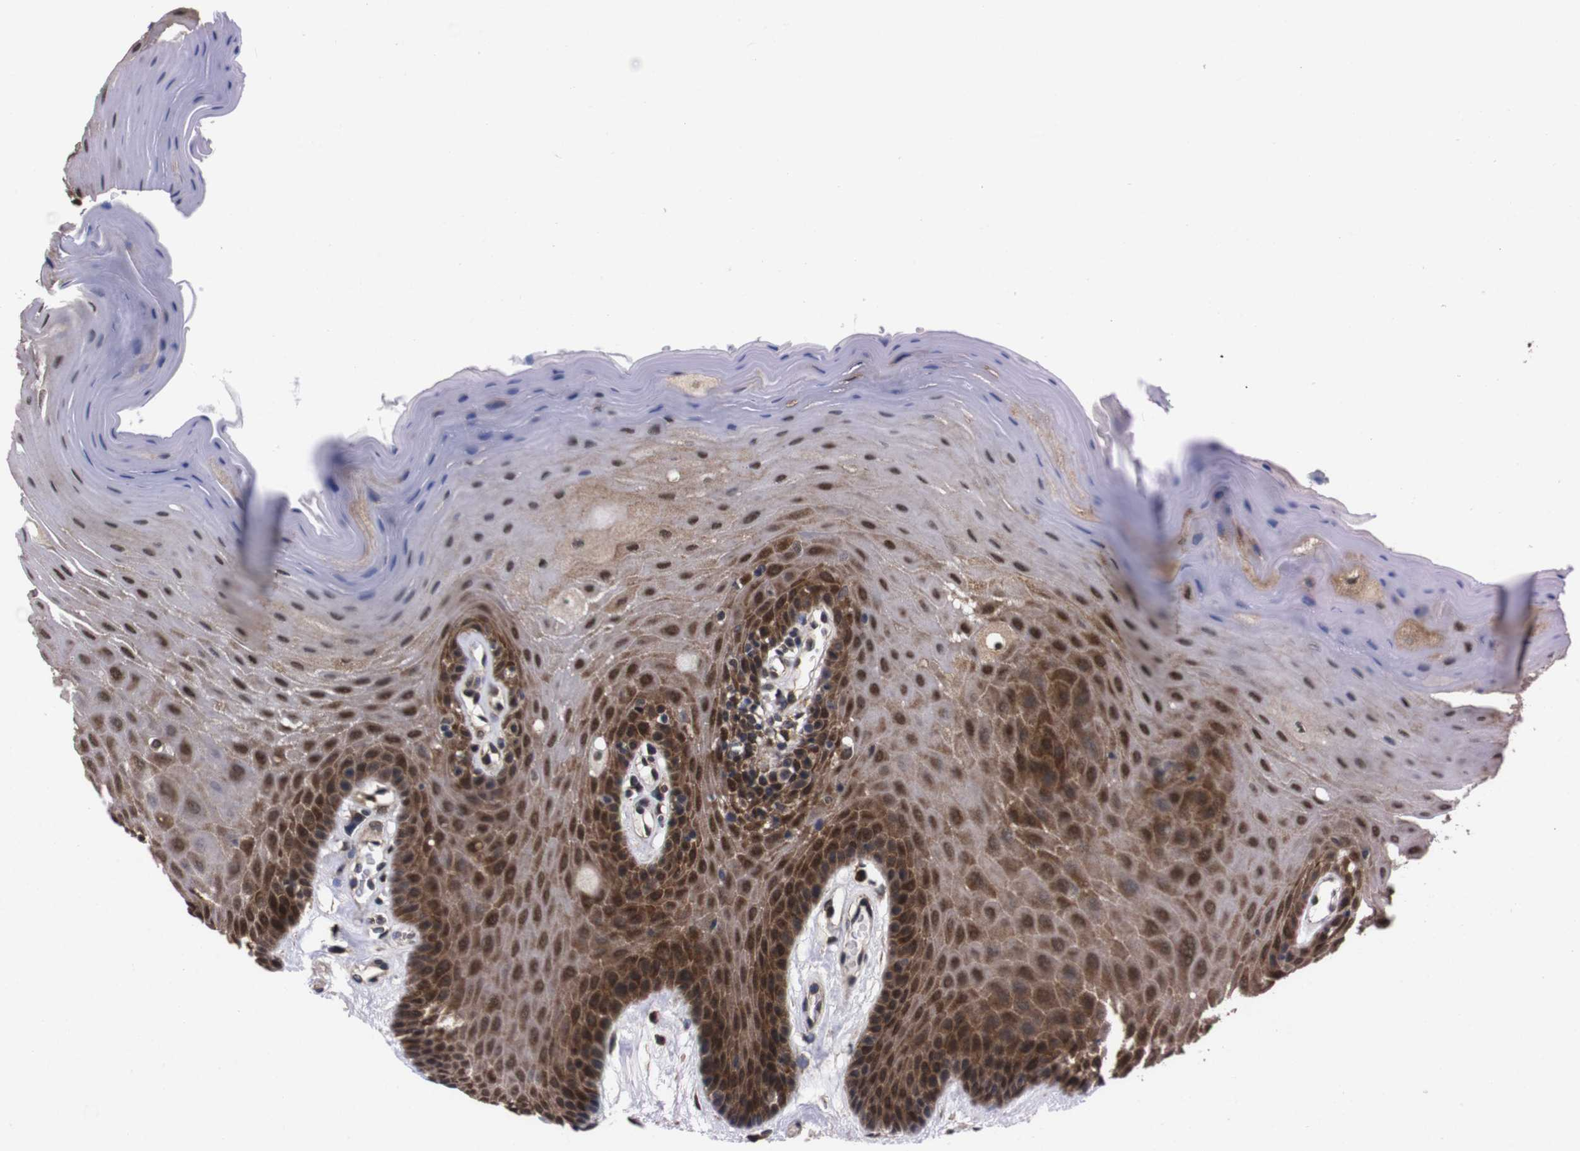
{"staining": {"intensity": "strong", "quantity": ">75%", "location": "cytoplasmic/membranous,nuclear"}, "tissue": "oral mucosa", "cell_type": "Squamous epithelial cells", "image_type": "normal", "snomed": [{"axis": "morphology", "description": "Normal tissue, NOS"}, {"axis": "morphology", "description": "Squamous cell carcinoma, NOS"}, {"axis": "topography", "description": "Skeletal muscle"}, {"axis": "topography", "description": "Adipose tissue"}, {"axis": "topography", "description": "Vascular tissue"}, {"axis": "topography", "description": "Oral tissue"}, {"axis": "topography", "description": "Peripheral nerve tissue"}, {"axis": "topography", "description": "Head-Neck"}], "caption": "High-power microscopy captured an immunohistochemistry histopathology image of unremarkable oral mucosa, revealing strong cytoplasmic/membranous,nuclear staining in about >75% of squamous epithelial cells.", "gene": "UBQLN2", "patient": {"sex": "male", "age": 71}}